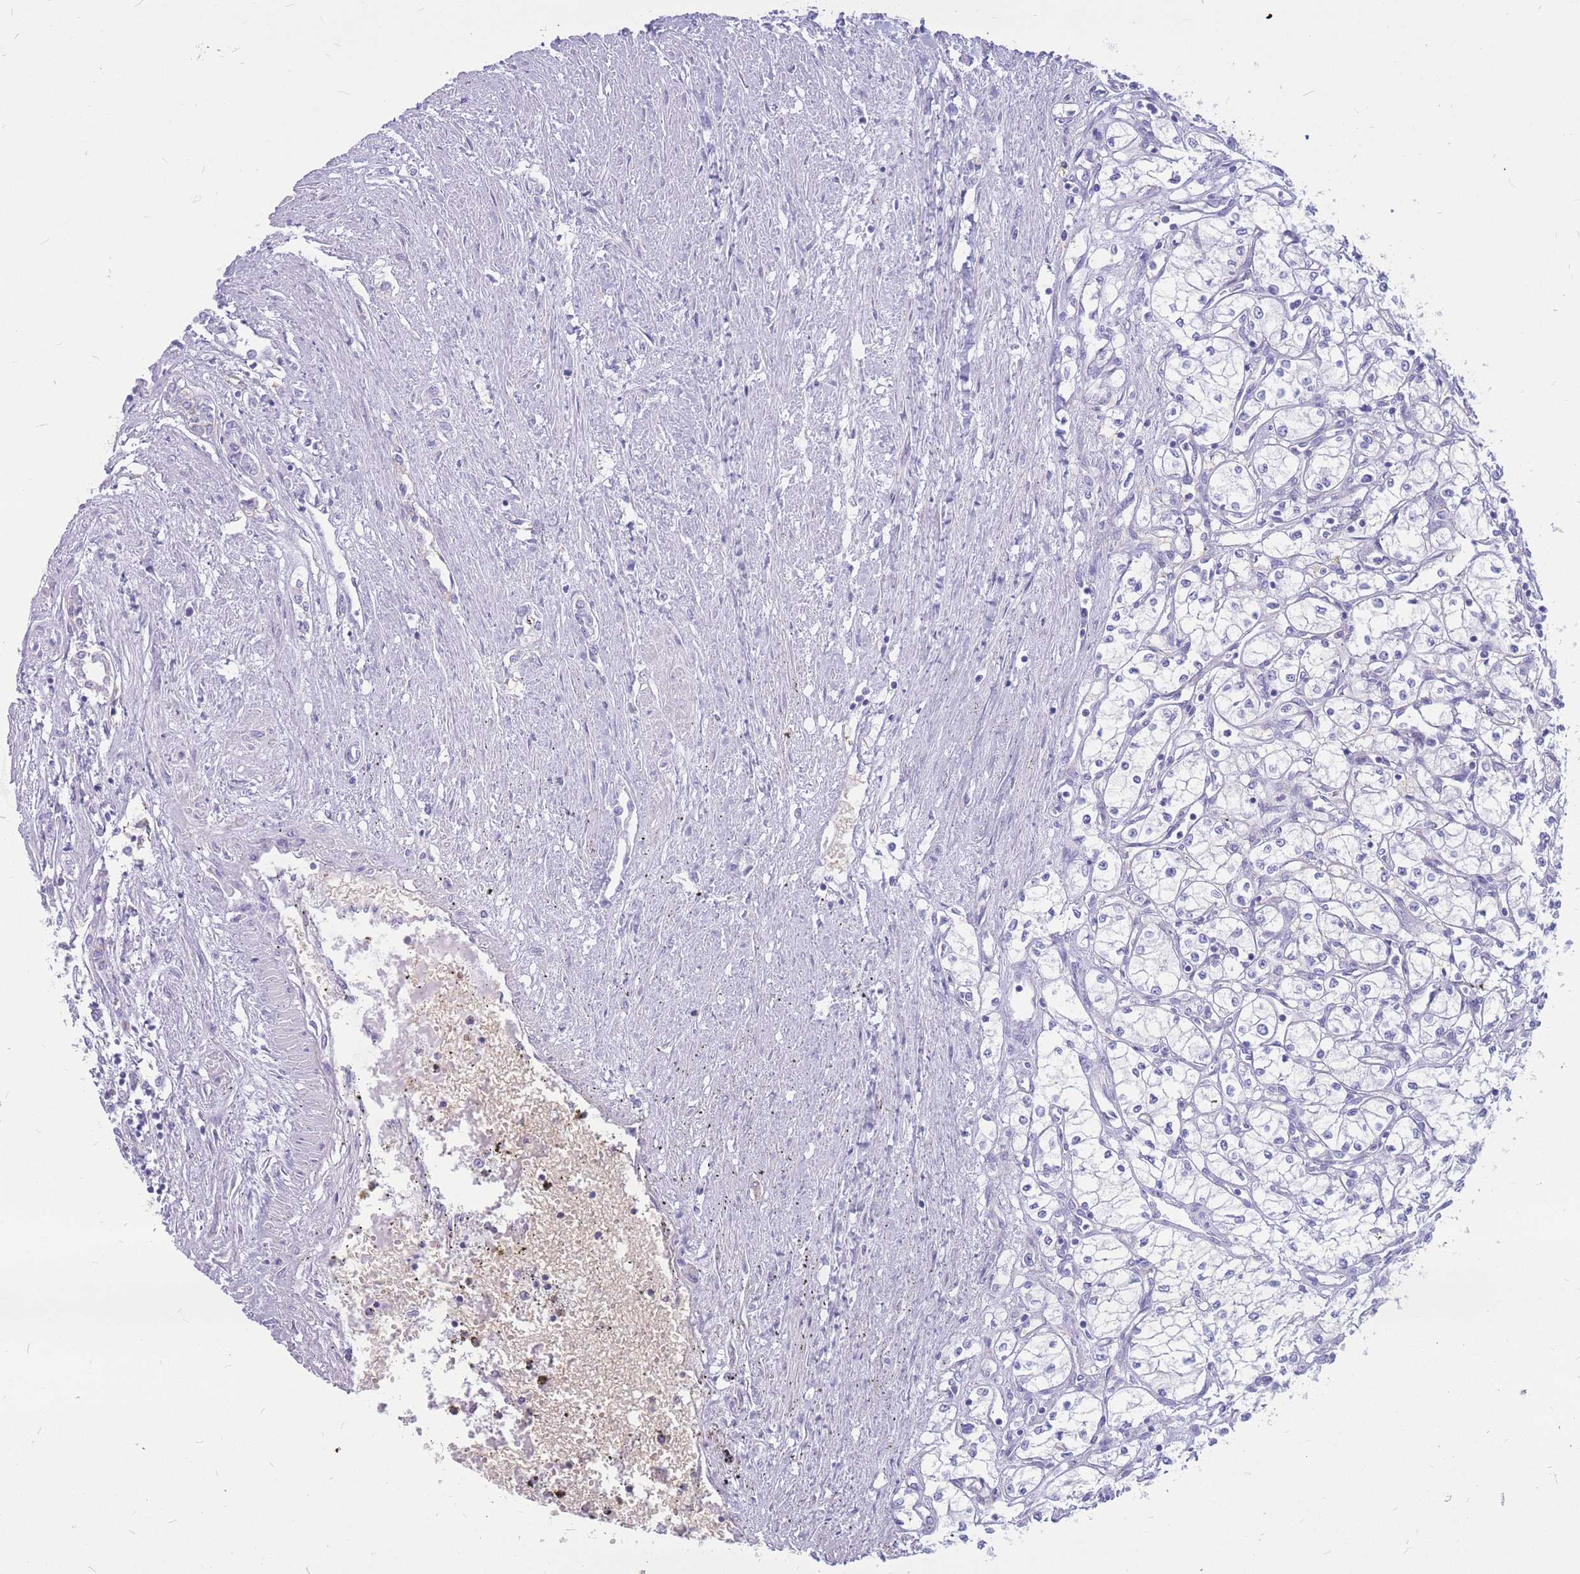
{"staining": {"intensity": "negative", "quantity": "none", "location": "none"}, "tissue": "renal cancer", "cell_type": "Tumor cells", "image_type": "cancer", "snomed": [{"axis": "morphology", "description": "Adenocarcinoma, NOS"}, {"axis": "topography", "description": "Kidney"}], "caption": "A high-resolution micrograph shows immunohistochemistry (IHC) staining of adenocarcinoma (renal), which exhibits no significant positivity in tumor cells.", "gene": "ADD2", "patient": {"sex": "male", "age": 59}}